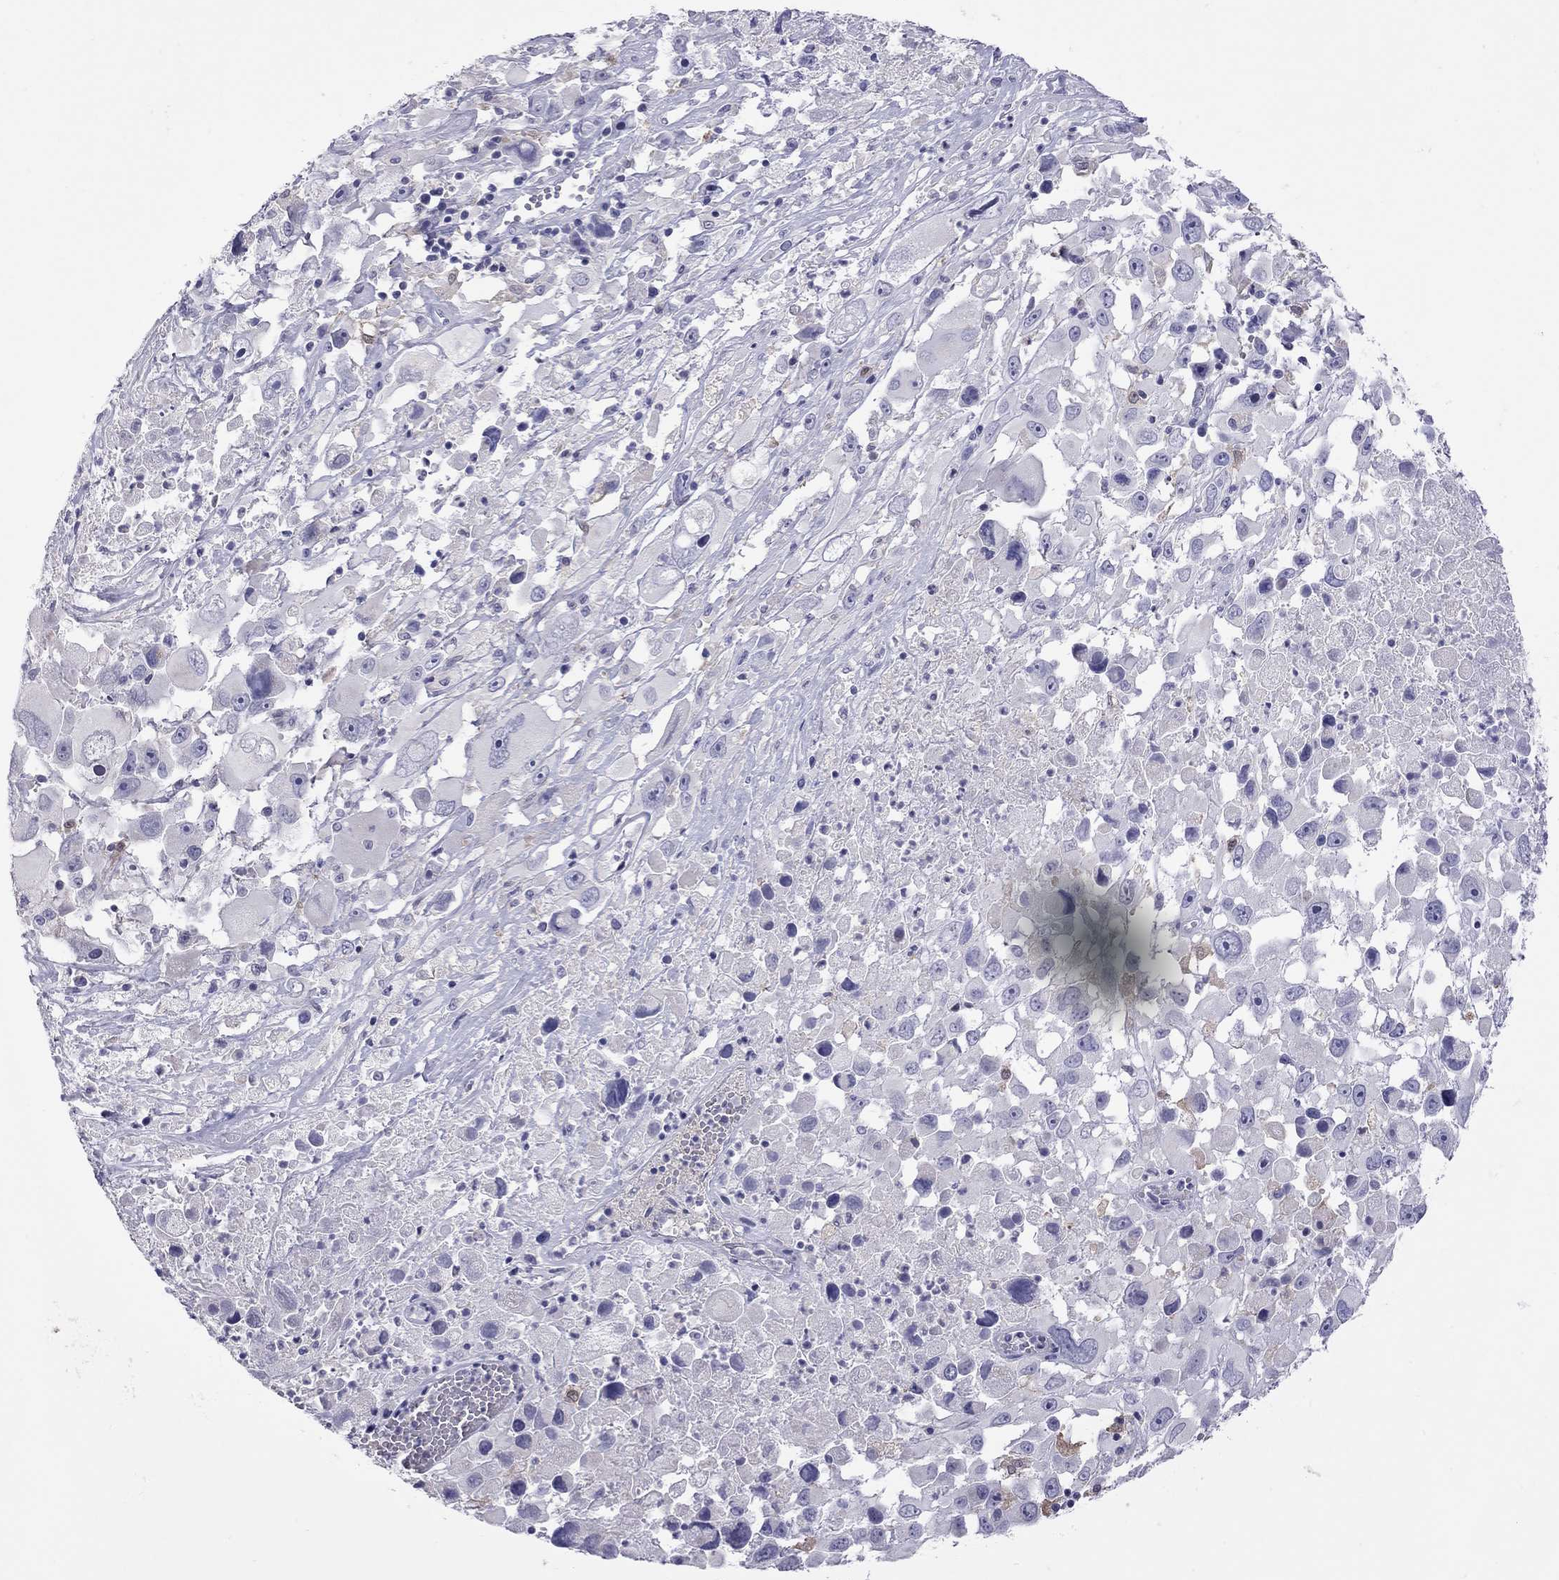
{"staining": {"intensity": "negative", "quantity": "none", "location": "none"}, "tissue": "melanoma", "cell_type": "Tumor cells", "image_type": "cancer", "snomed": [{"axis": "morphology", "description": "Malignant melanoma, Metastatic site"}, {"axis": "topography", "description": "Soft tissue"}], "caption": "Immunohistochemistry (IHC) of human melanoma reveals no staining in tumor cells.", "gene": "PPP1R3A", "patient": {"sex": "male", "age": 50}}